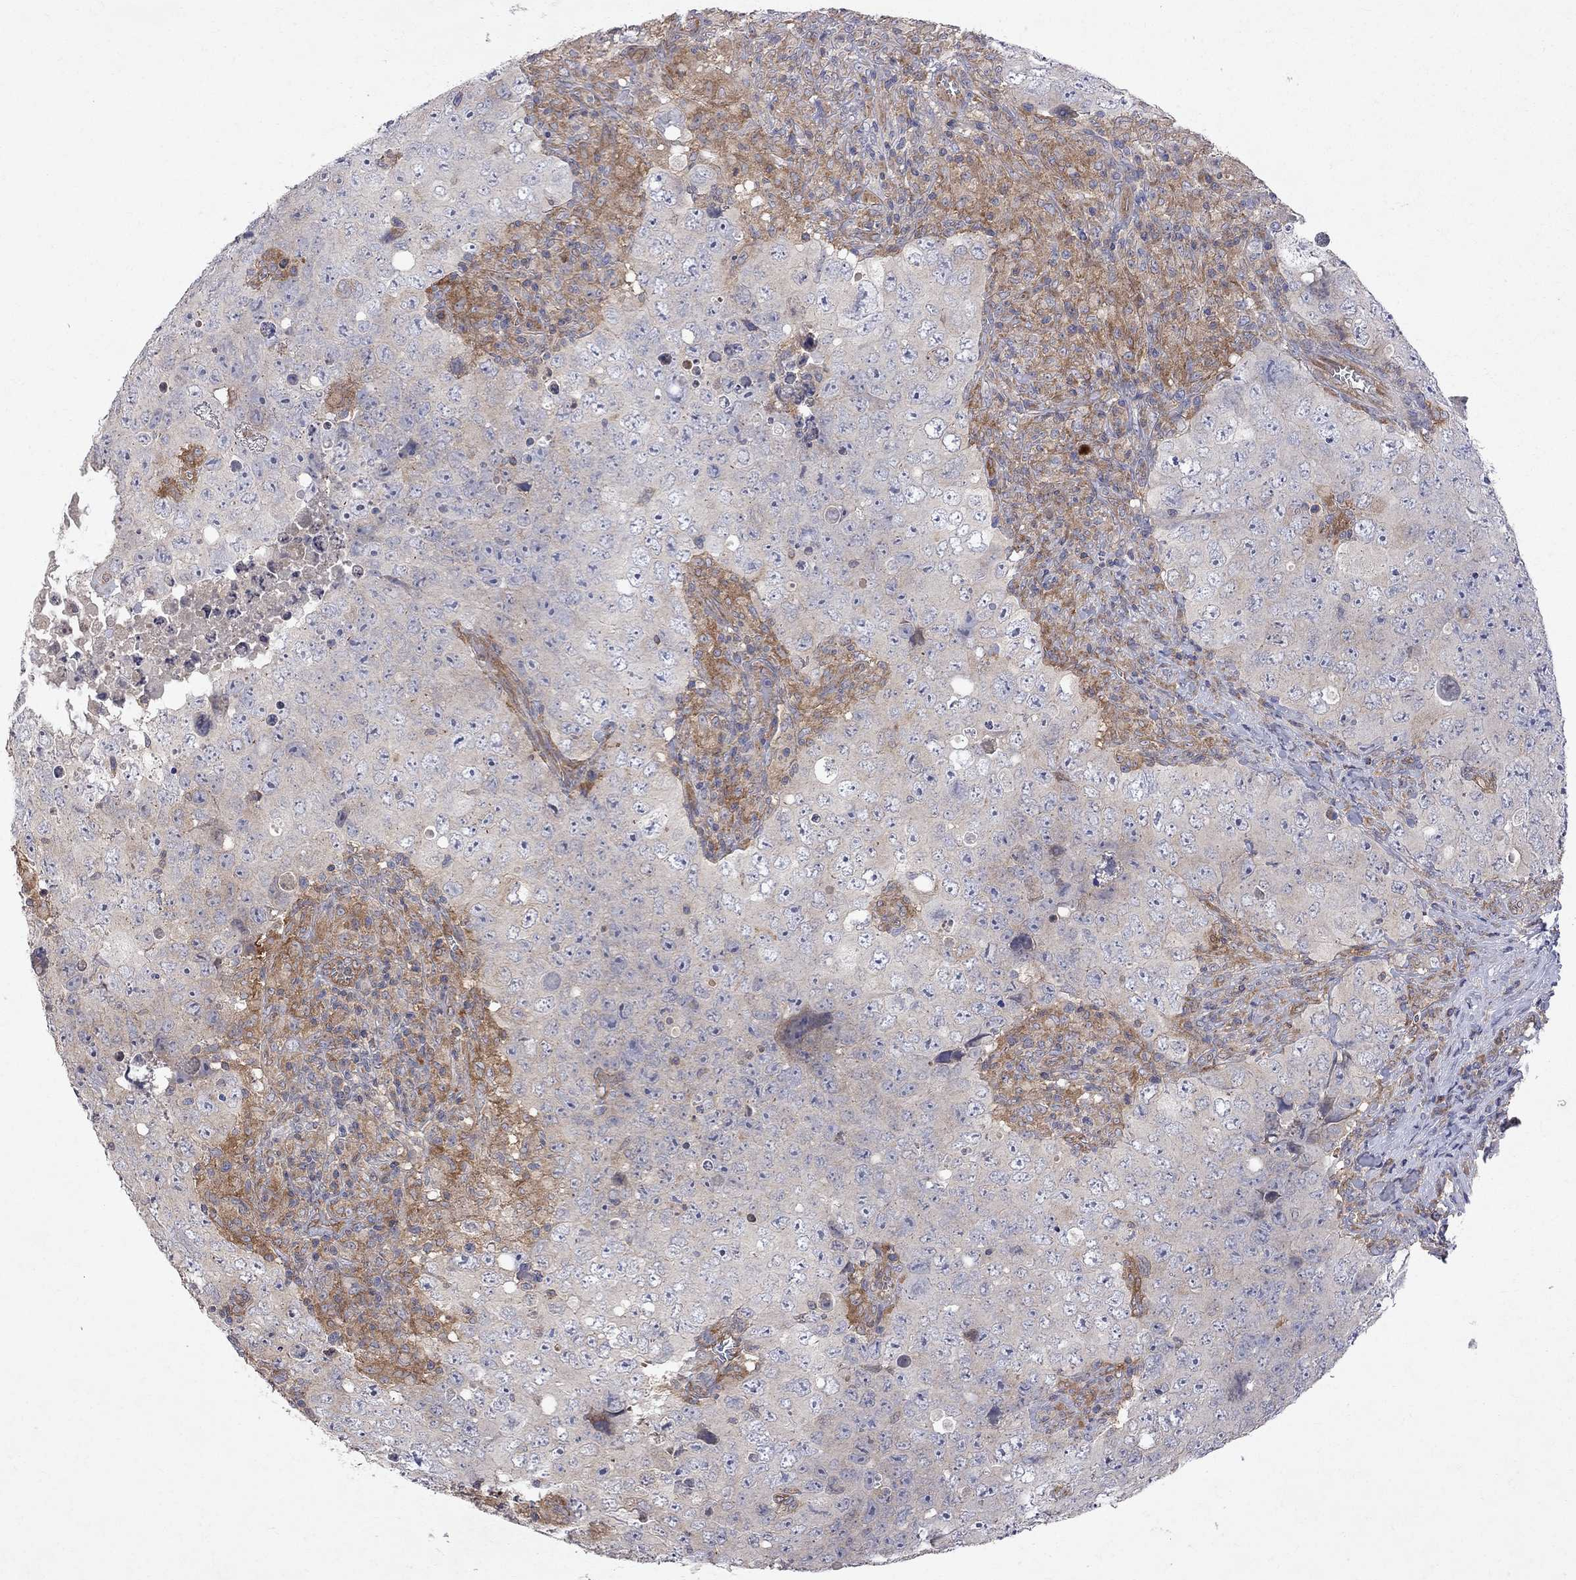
{"staining": {"intensity": "negative", "quantity": "none", "location": "none"}, "tissue": "testis cancer", "cell_type": "Tumor cells", "image_type": "cancer", "snomed": [{"axis": "morphology", "description": "Seminoma, NOS"}, {"axis": "topography", "description": "Testis"}], "caption": "There is no significant expression in tumor cells of testis cancer (seminoma).", "gene": "ABI3", "patient": {"sex": "male", "age": 34}}